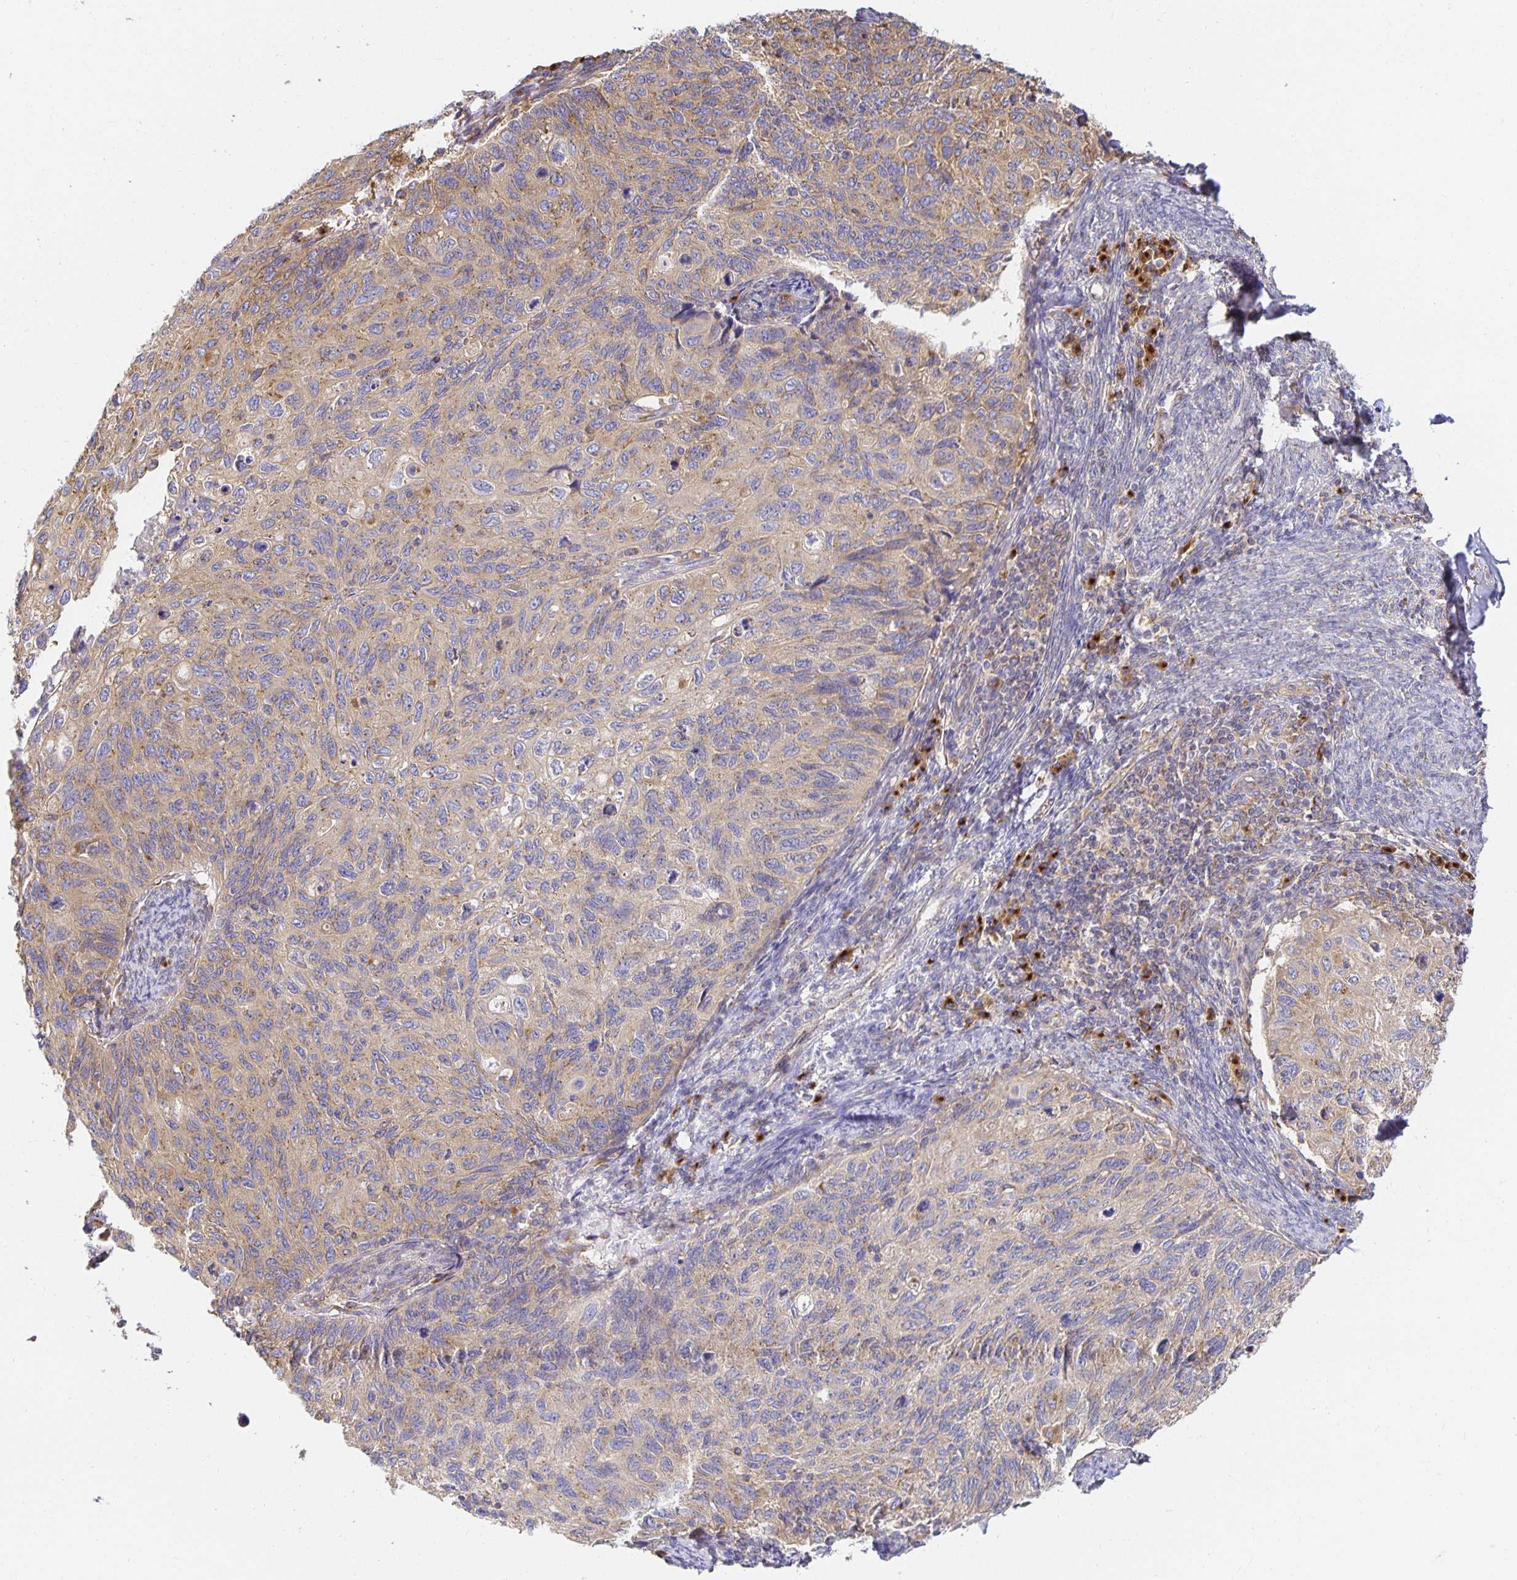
{"staining": {"intensity": "weak", "quantity": ">75%", "location": "cytoplasmic/membranous"}, "tissue": "cervical cancer", "cell_type": "Tumor cells", "image_type": "cancer", "snomed": [{"axis": "morphology", "description": "Squamous cell carcinoma, NOS"}, {"axis": "topography", "description": "Cervix"}], "caption": "The immunohistochemical stain shows weak cytoplasmic/membranous expression in tumor cells of squamous cell carcinoma (cervical) tissue.", "gene": "USO1", "patient": {"sex": "female", "age": 70}}